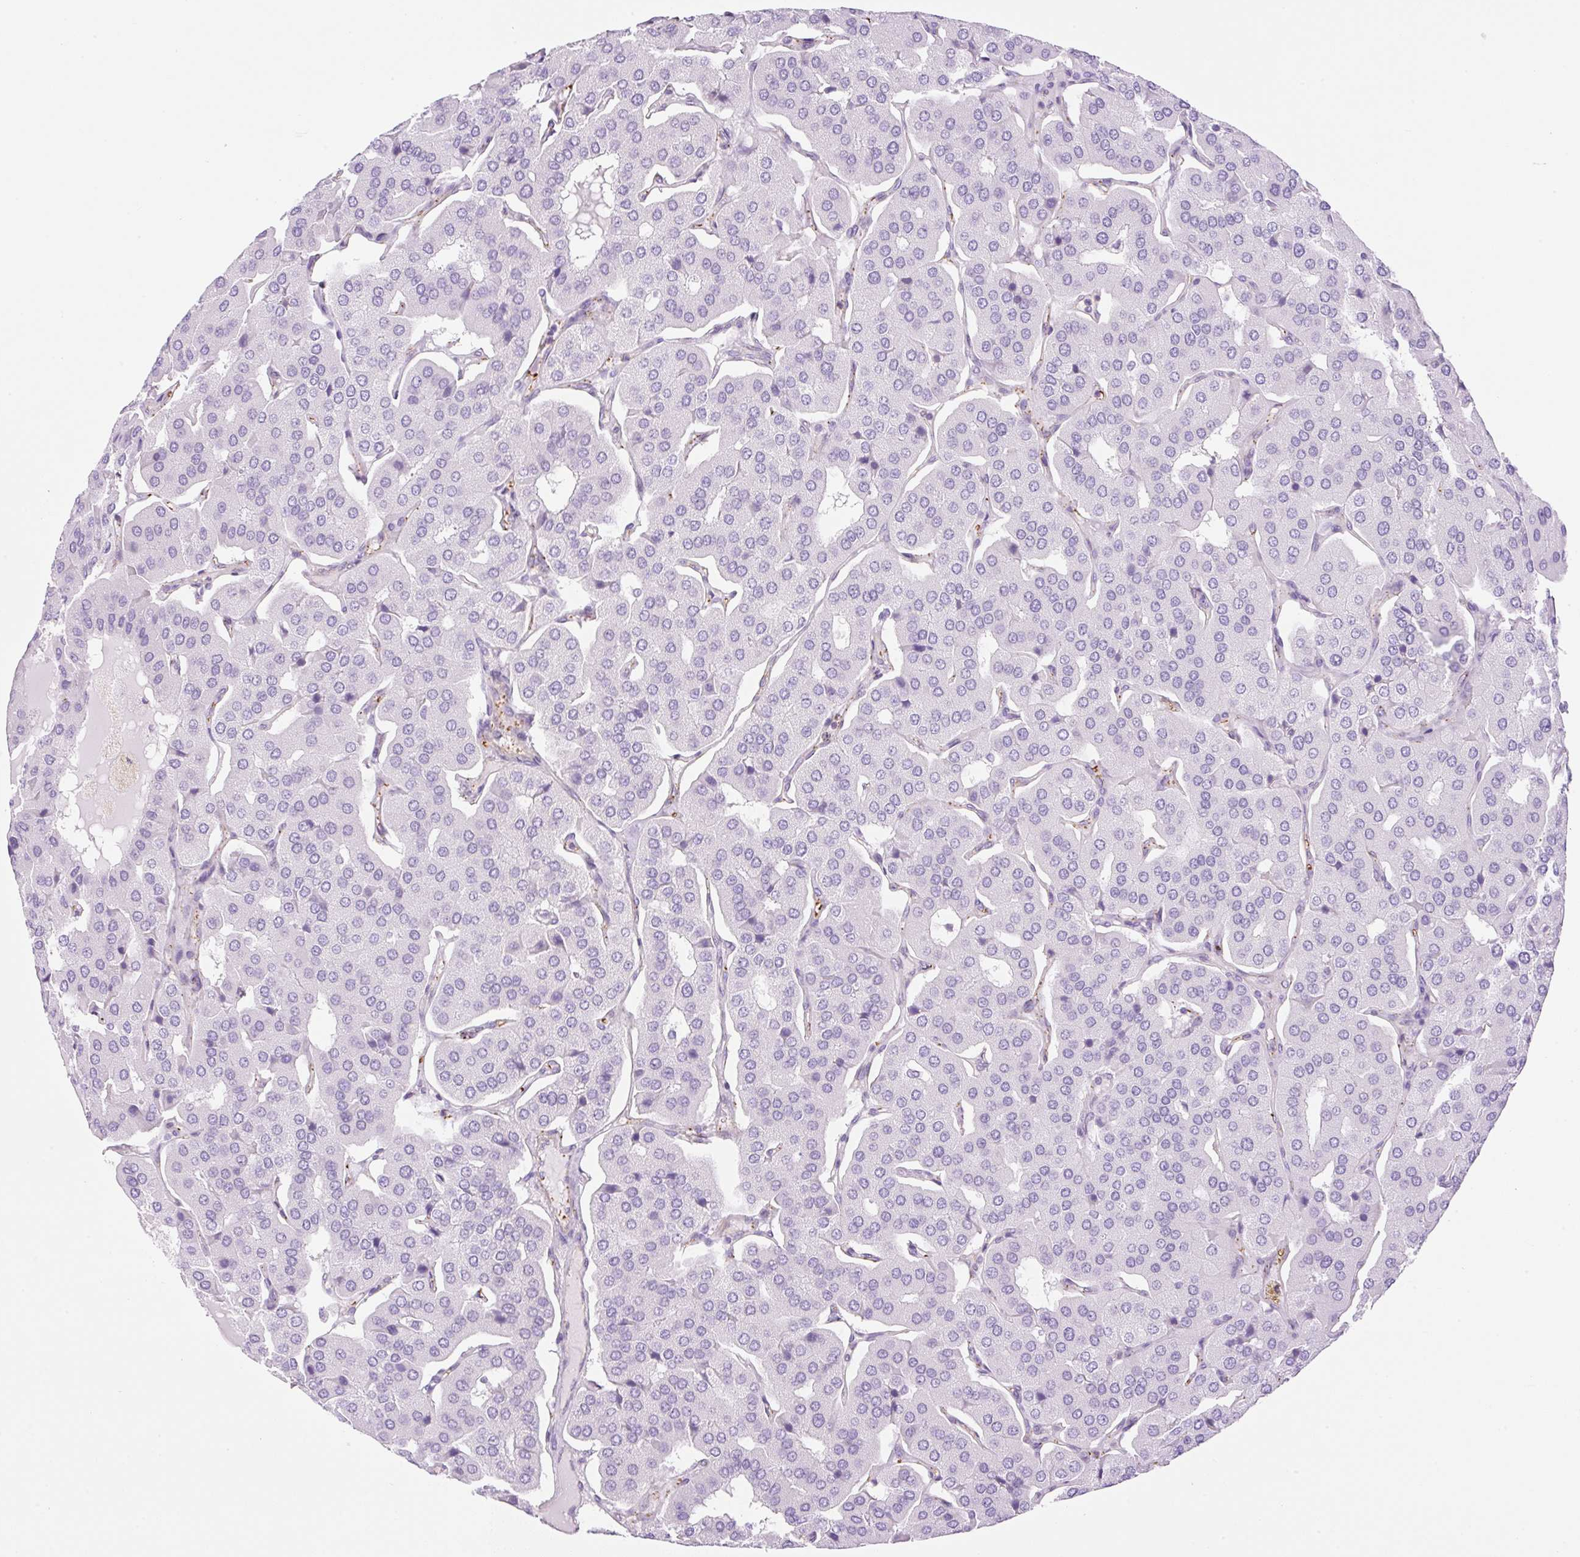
{"staining": {"intensity": "negative", "quantity": "none", "location": "none"}, "tissue": "parathyroid gland", "cell_type": "Glandular cells", "image_type": "normal", "snomed": [{"axis": "morphology", "description": "Normal tissue, NOS"}, {"axis": "morphology", "description": "Adenoma, NOS"}, {"axis": "topography", "description": "Parathyroid gland"}], "caption": "Glandular cells are negative for brown protein staining in unremarkable parathyroid gland.", "gene": "EHD1", "patient": {"sex": "female", "age": 86}}